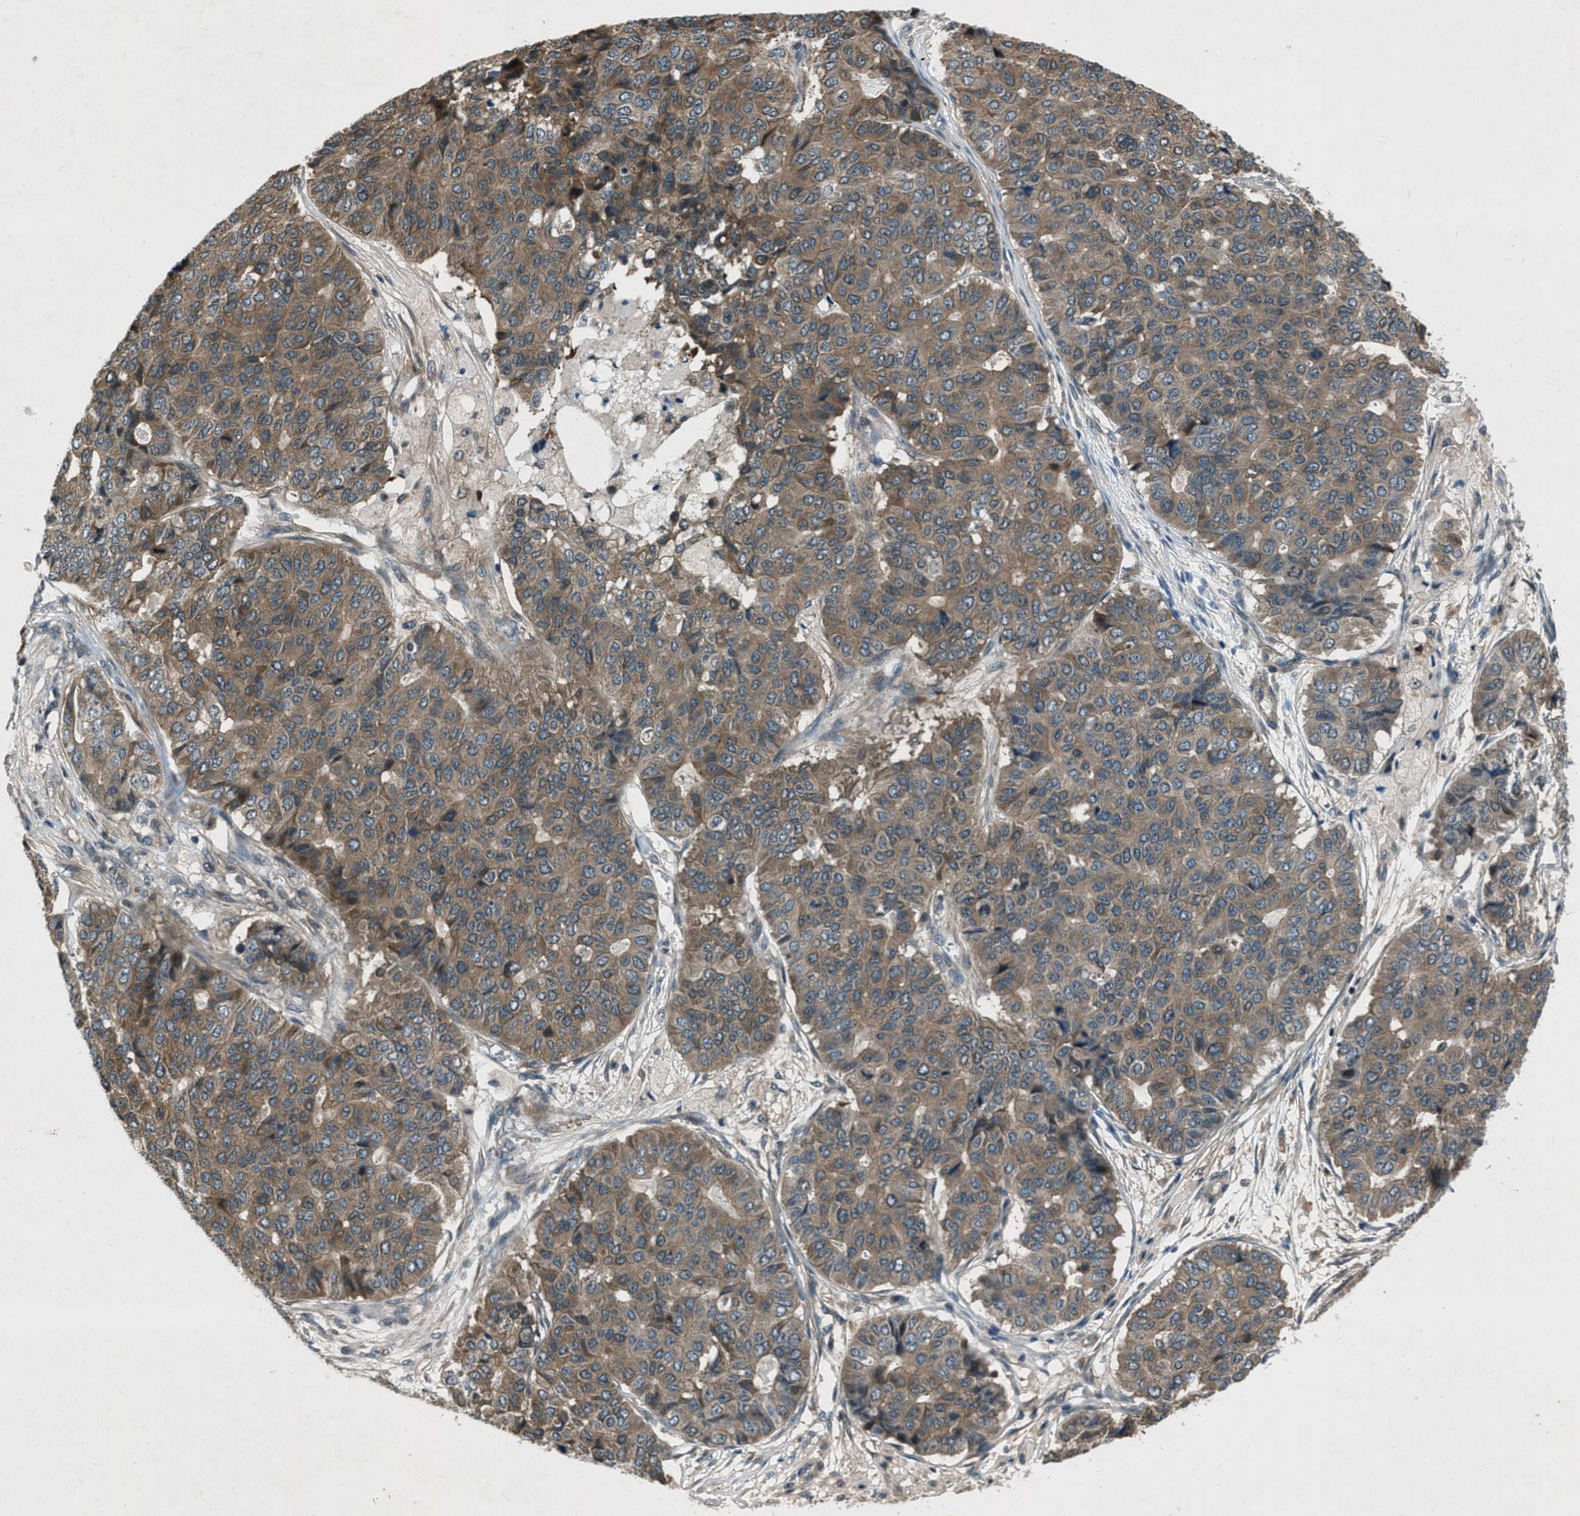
{"staining": {"intensity": "moderate", "quantity": ">75%", "location": "cytoplasmic/membranous"}, "tissue": "pancreatic cancer", "cell_type": "Tumor cells", "image_type": "cancer", "snomed": [{"axis": "morphology", "description": "Adenocarcinoma, NOS"}, {"axis": "topography", "description": "Pancreas"}], "caption": "Human pancreatic adenocarcinoma stained with a brown dye exhibits moderate cytoplasmic/membranous positive expression in about >75% of tumor cells.", "gene": "EPSTI1", "patient": {"sex": "male", "age": 50}}